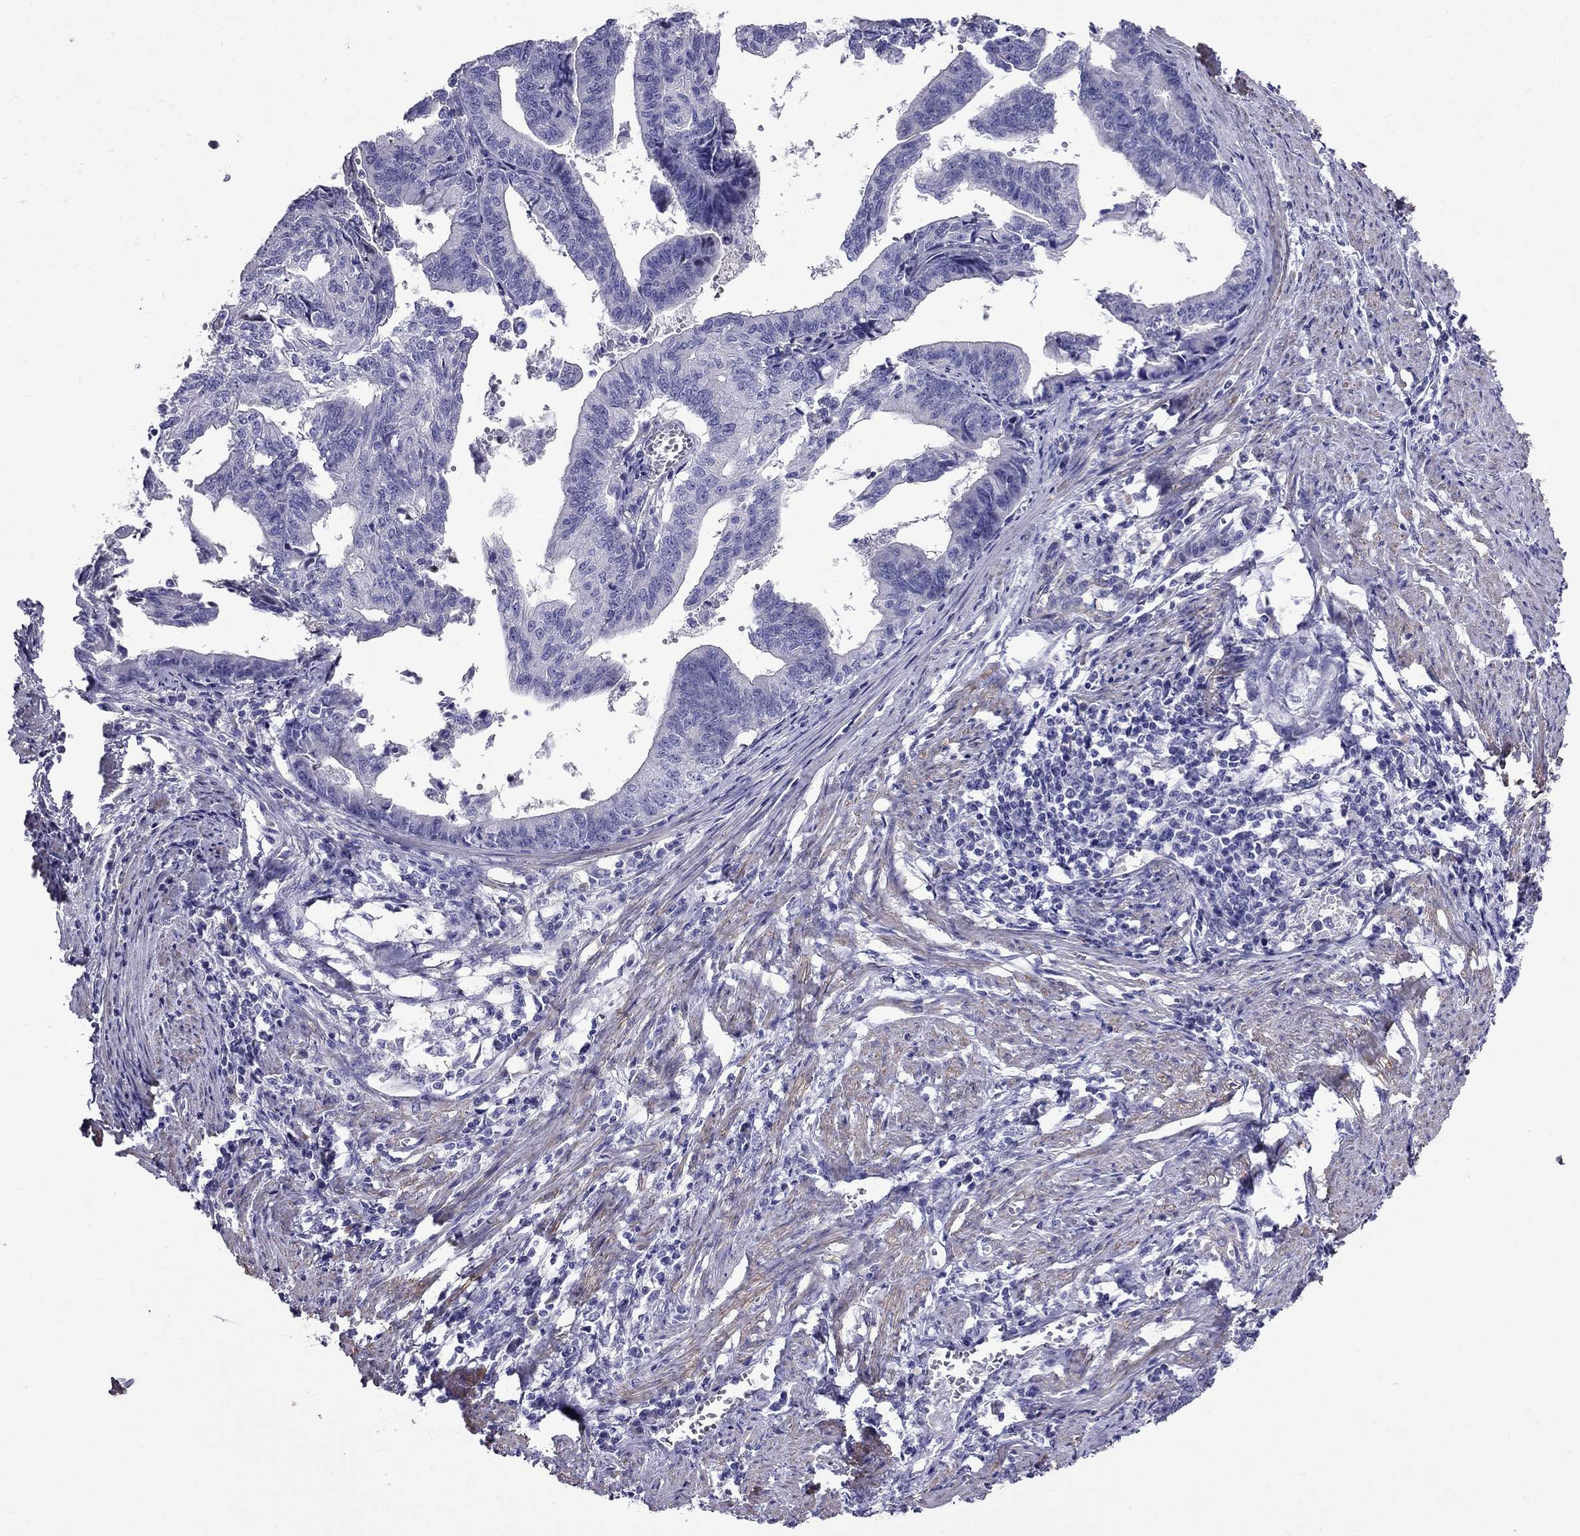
{"staining": {"intensity": "negative", "quantity": "none", "location": "none"}, "tissue": "endometrial cancer", "cell_type": "Tumor cells", "image_type": "cancer", "snomed": [{"axis": "morphology", "description": "Adenocarcinoma, NOS"}, {"axis": "topography", "description": "Endometrium"}], "caption": "The histopathology image reveals no staining of tumor cells in adenocarcinoma (endometrial).", "gene": "GPR50", "patient": {"sex": "female", "age": 65}}